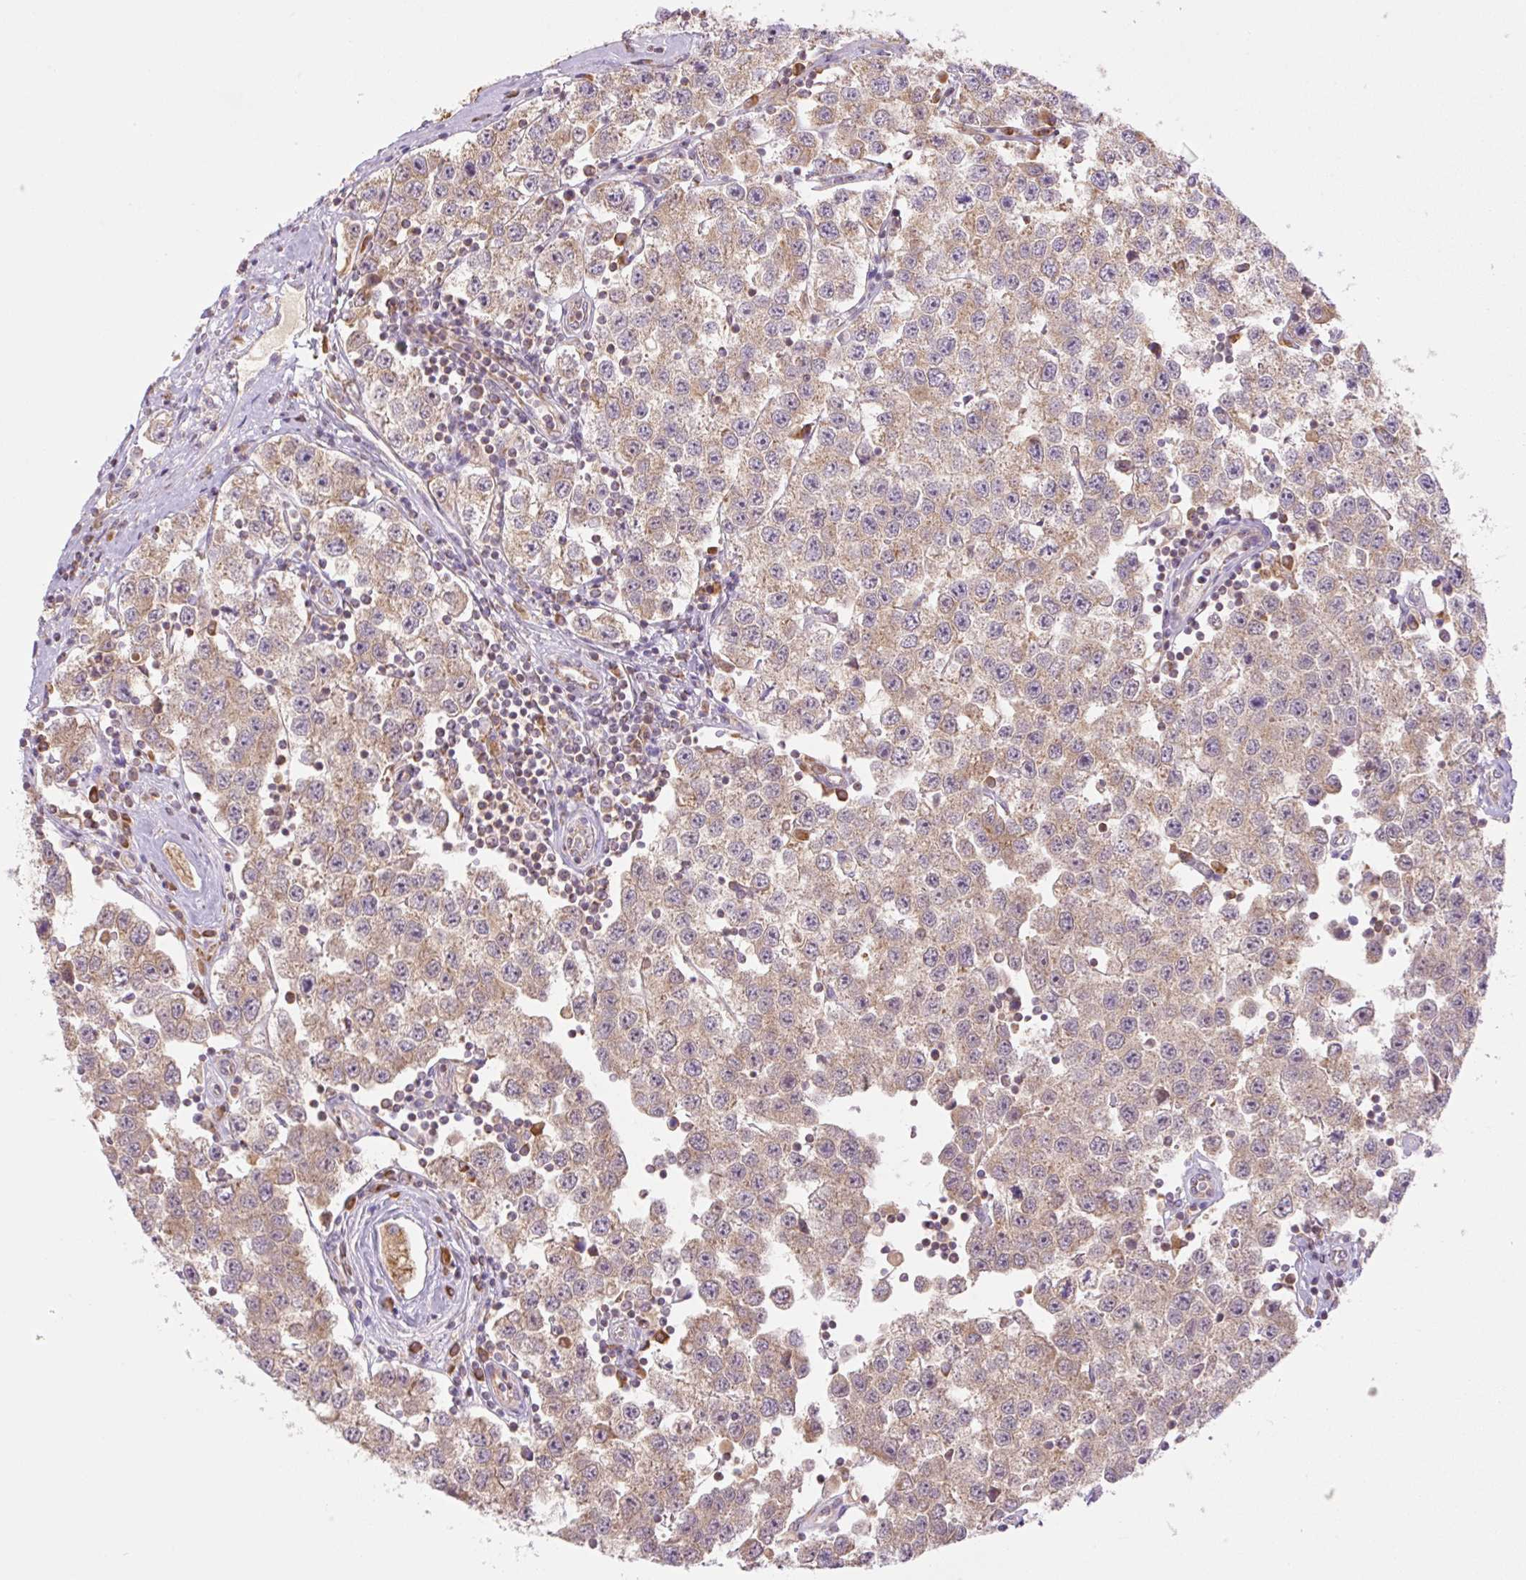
{"staining": {"intensity": "weak", "quantity": ">75%", "location": "cytoplasmic/membranous"}, "tissue": "testis cancer", "cell_type": "Tumor cells", "image_type": "cancer", "snomed": [{"axis": "morphology", "description": "Seminoma, NOS"}, {"axis": "topography", "description": "Testis"}], "caption": "There is low levels of weak cytoplasmic/membranous expression in tumor cells of seminoma (testis), as demonstrated by immunohistochemical staining (brown color).", "gene": "GOSR2", "patient": {"sex": "male", "age": 34}}